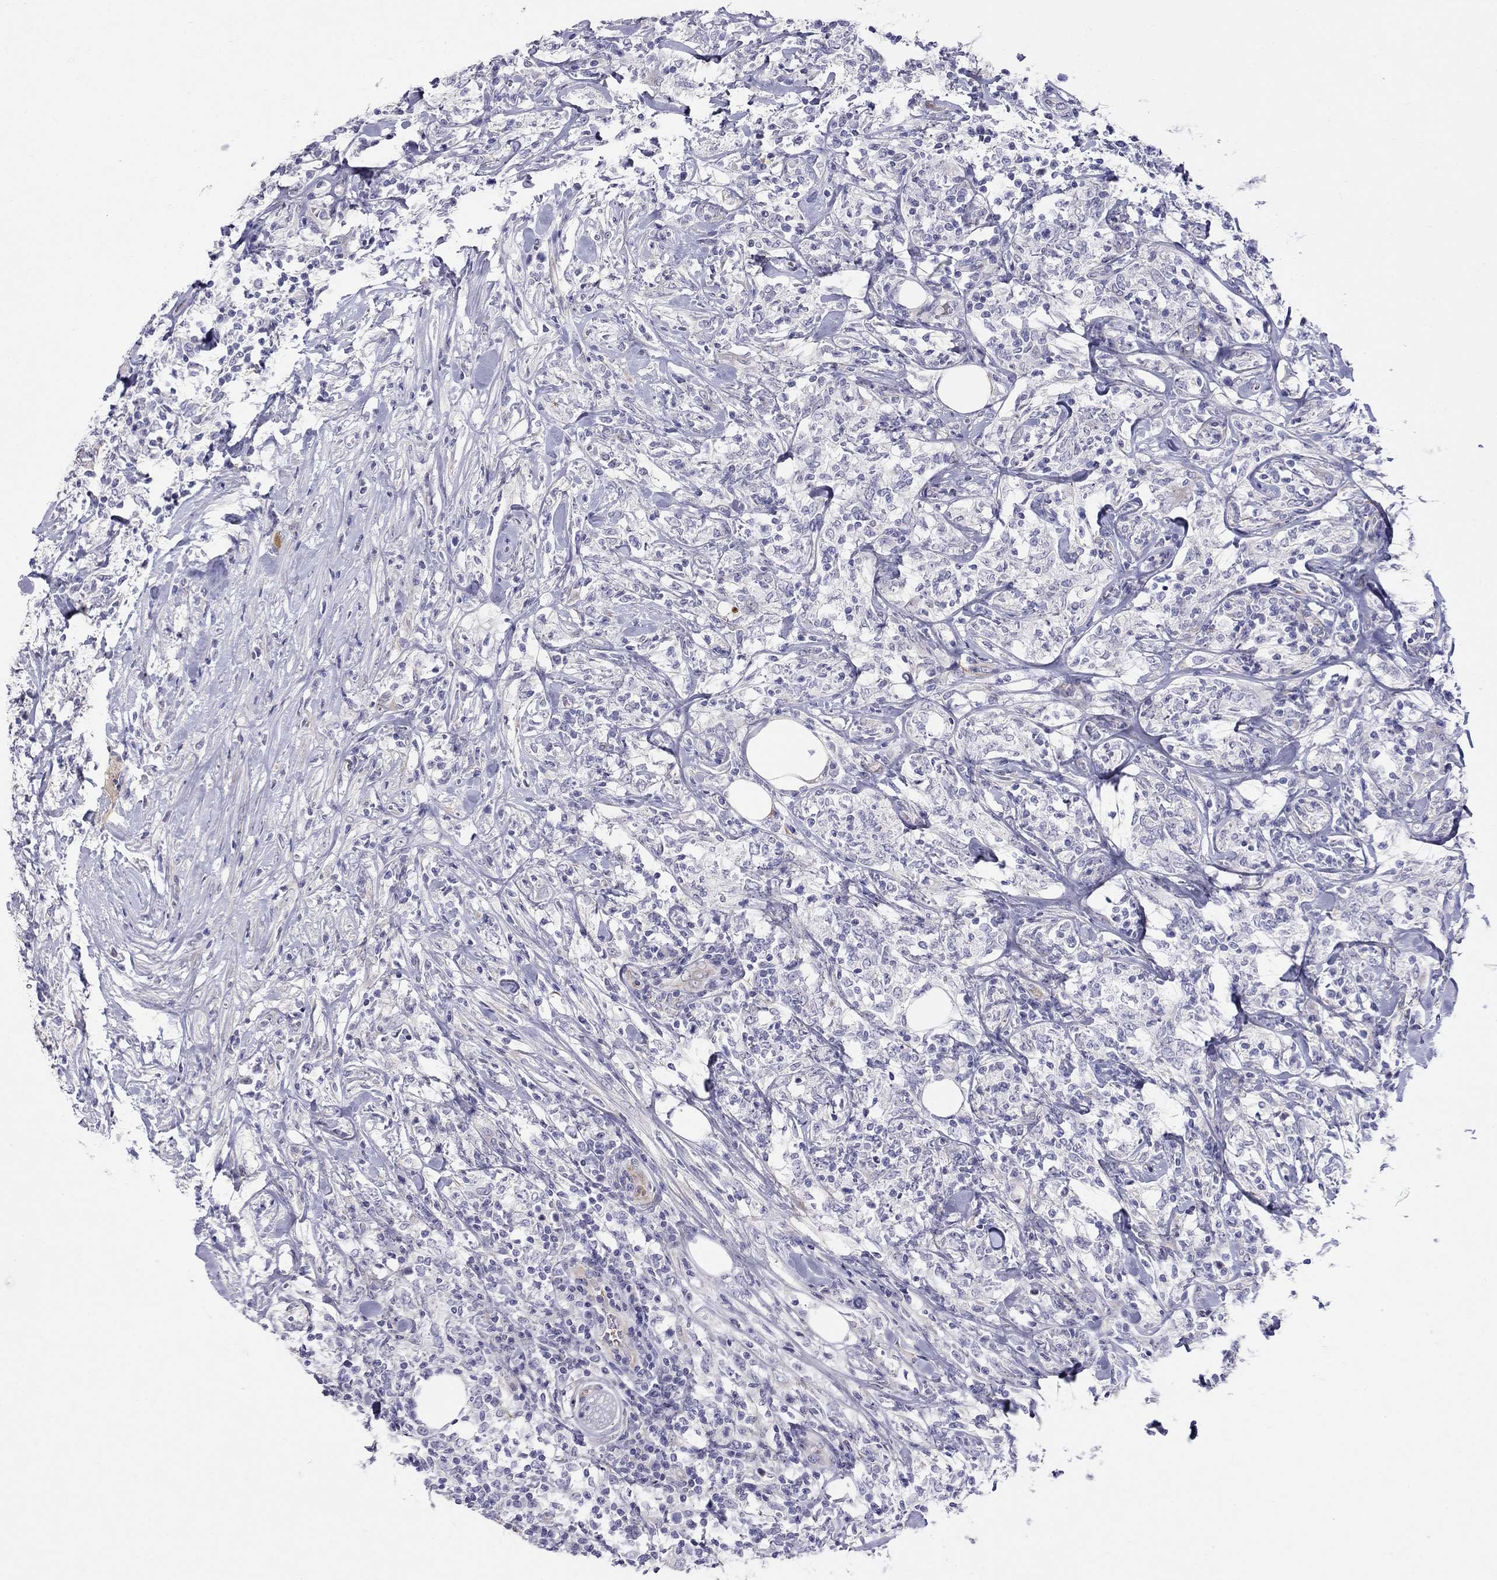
{"staining": {"intensity": "negative", "quantity": "none", "location": "none"}, "tissue": "lymphoma", "cell_type": "Tumor cells", "image_type": "cancer", "snomed": [{"axis": "morphology", "description": "Malignant lymphoma, non-Hodgkin's type, High grade"}, {"axis": "topography", "description": "Lymph node"}], "caption": "IHC of high-grade malignant lymphoma, non-Hodgkin's type shows no expression in tumor cells.", "gene": "SPINT4", "patient": {"sex": "female", "age": 84}}